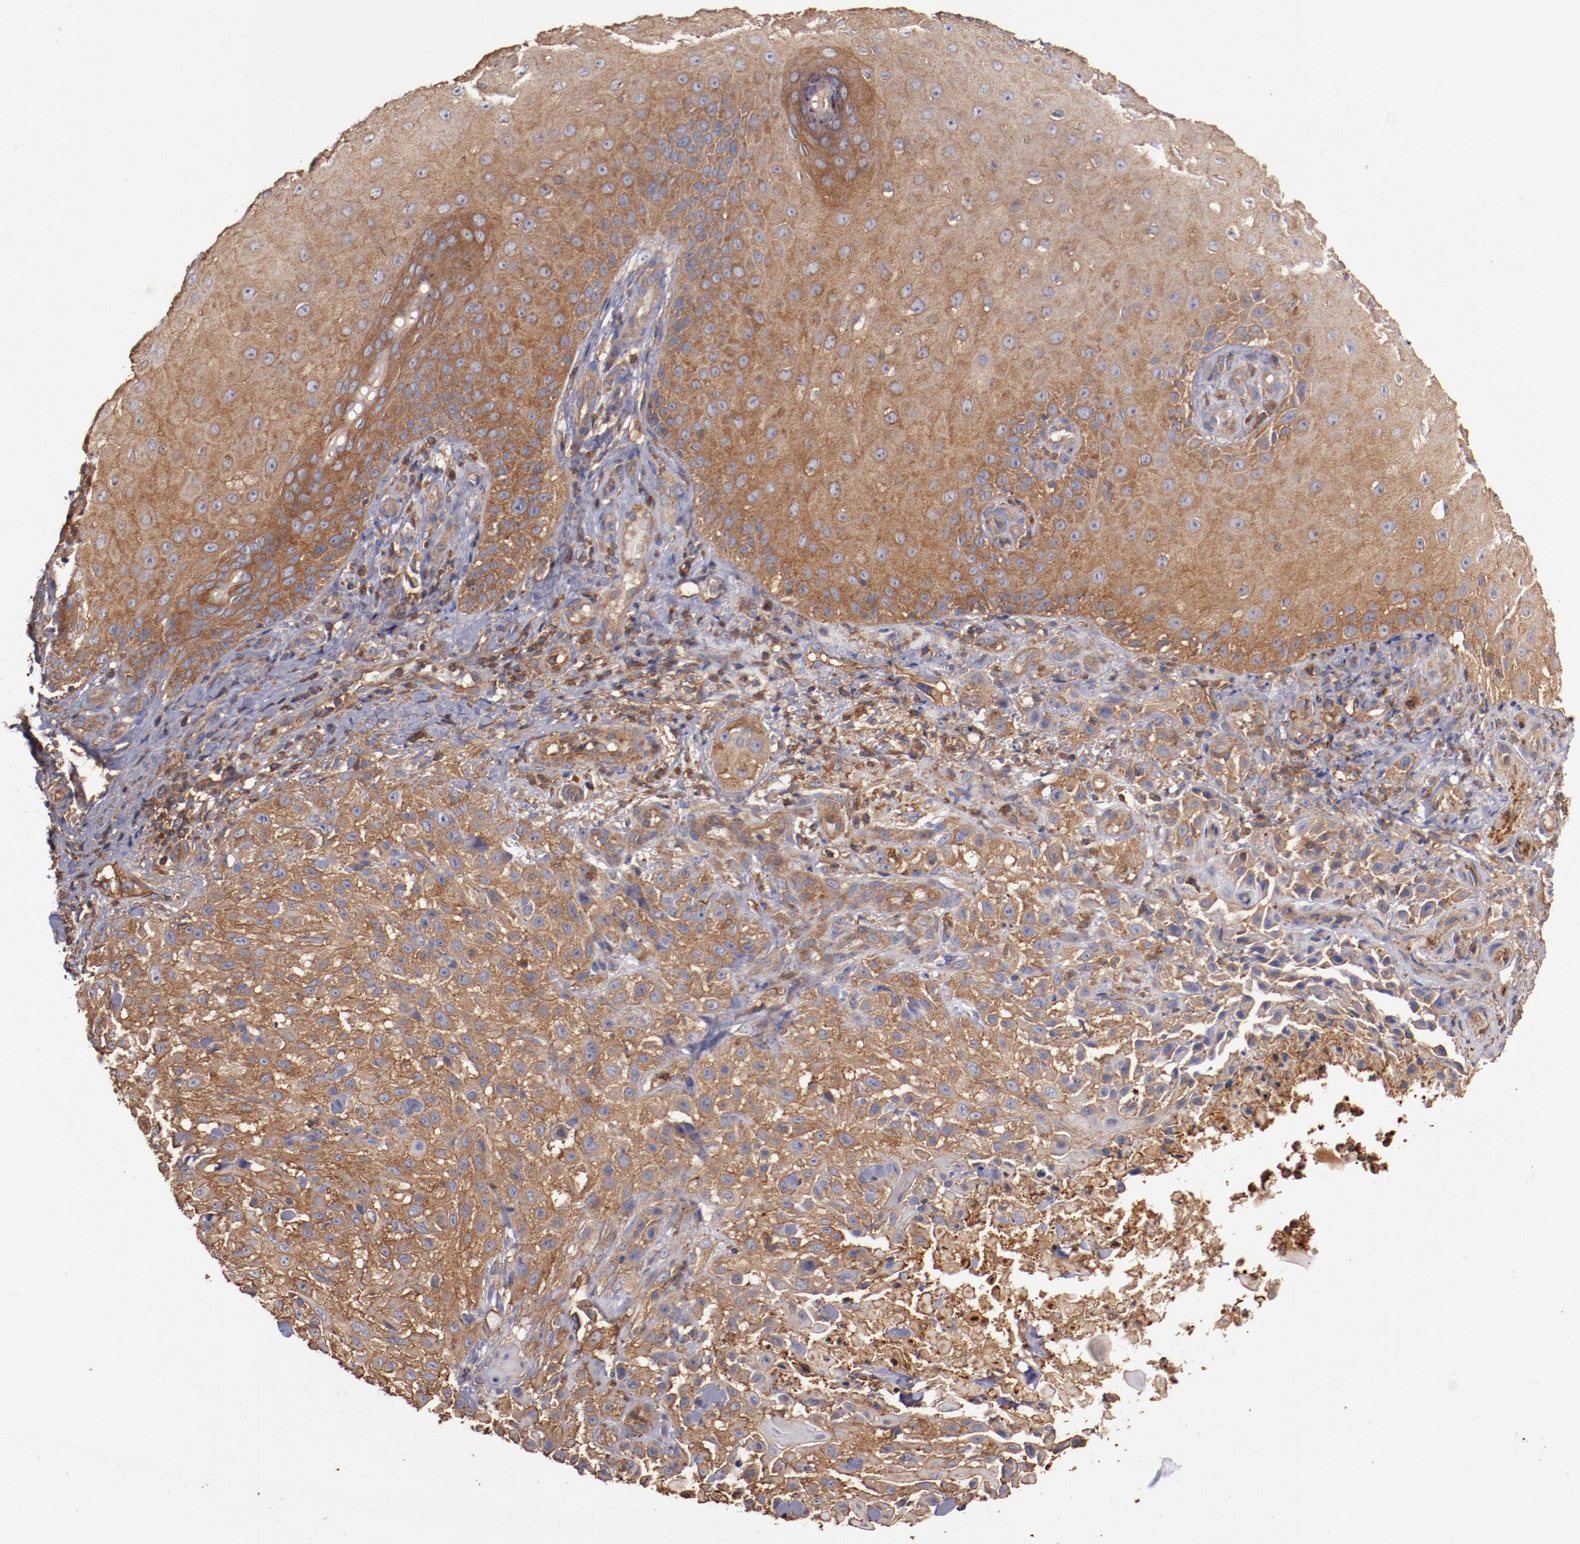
{"staining": {"intensity": "strong", "quantity": ">75%", "location": "cytoplasmic/membranous"}, "tissue": "skin cancer", "cell_type": "Tumor cells", "image_type": "cancer", "snomed": [{"axis": "morphology", "description": "Squamous cell carcinoma, NOS"}, {"axis": "topography", "description": "Skin"}], "caption": "Immunohistochemistry (IHC) of human skin squamous cell carcinoma demonstrates high levels of strong cytoplasmic/membranous expression in approximately >75% of tumor cells.", "gene": "TMOD3", "patient": {"sex": "female", "age": 42}}